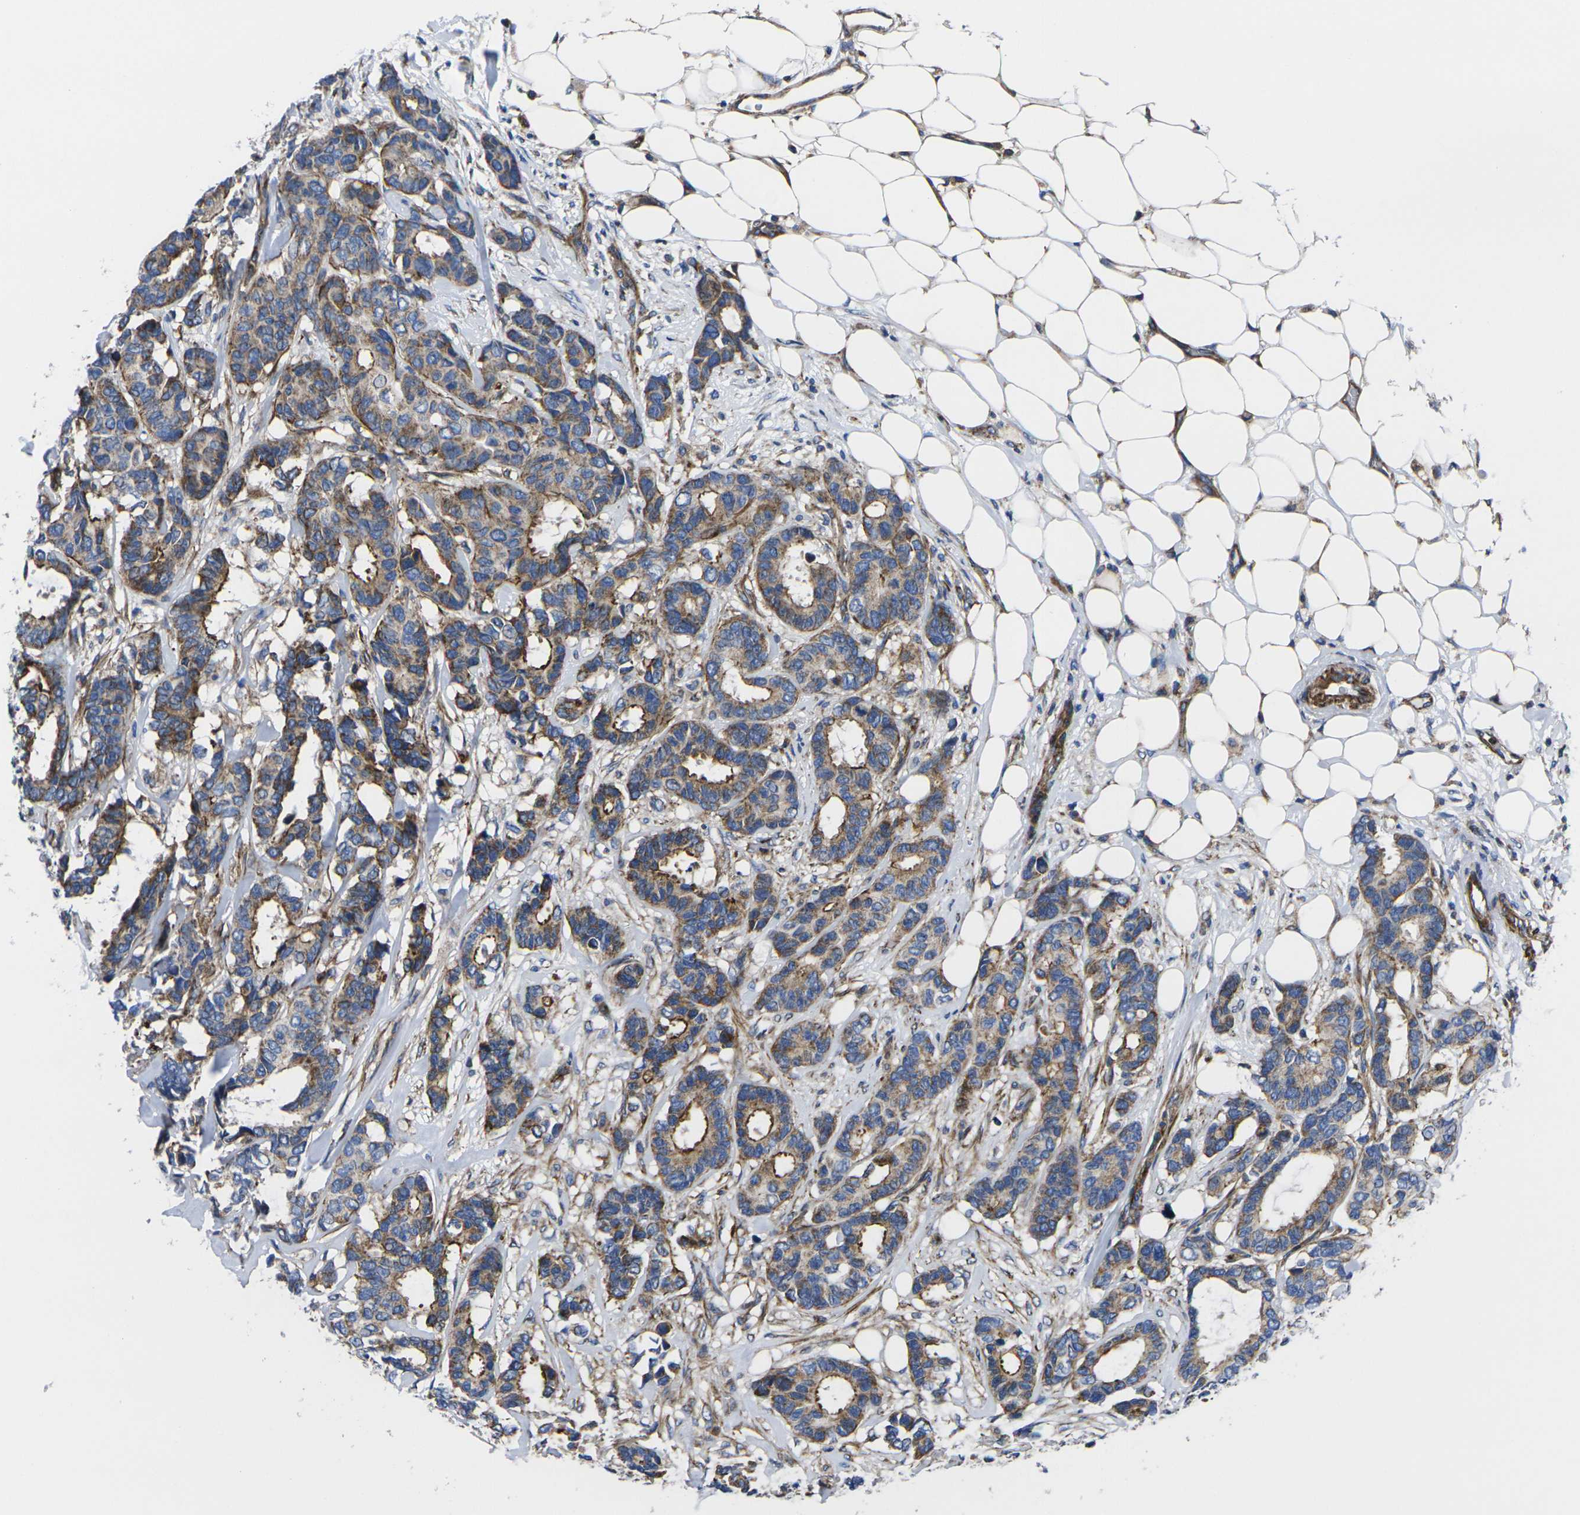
{"staining": {"intensity": "moderate", "quantity": ">75%", "location": "cytoplasmic/membranous"}, "tissue": "breast cancer", "cell_type": "Tumor cells", "image_type": "cancer", "snomed": [{"axis": "morphology", "description": "Duct carcinoma"}, {"axis": "topography", "description": "Breast"}], "caption": "Breast cancer tissue demonstrates moderate cytoplasmic/membranous staining in about >75% of tumor cells (brown staining indicates protein expression, while blue staining denotes nuclei).", "gene": "GPR4", "patient": {"sex": "female", "age": 87}}